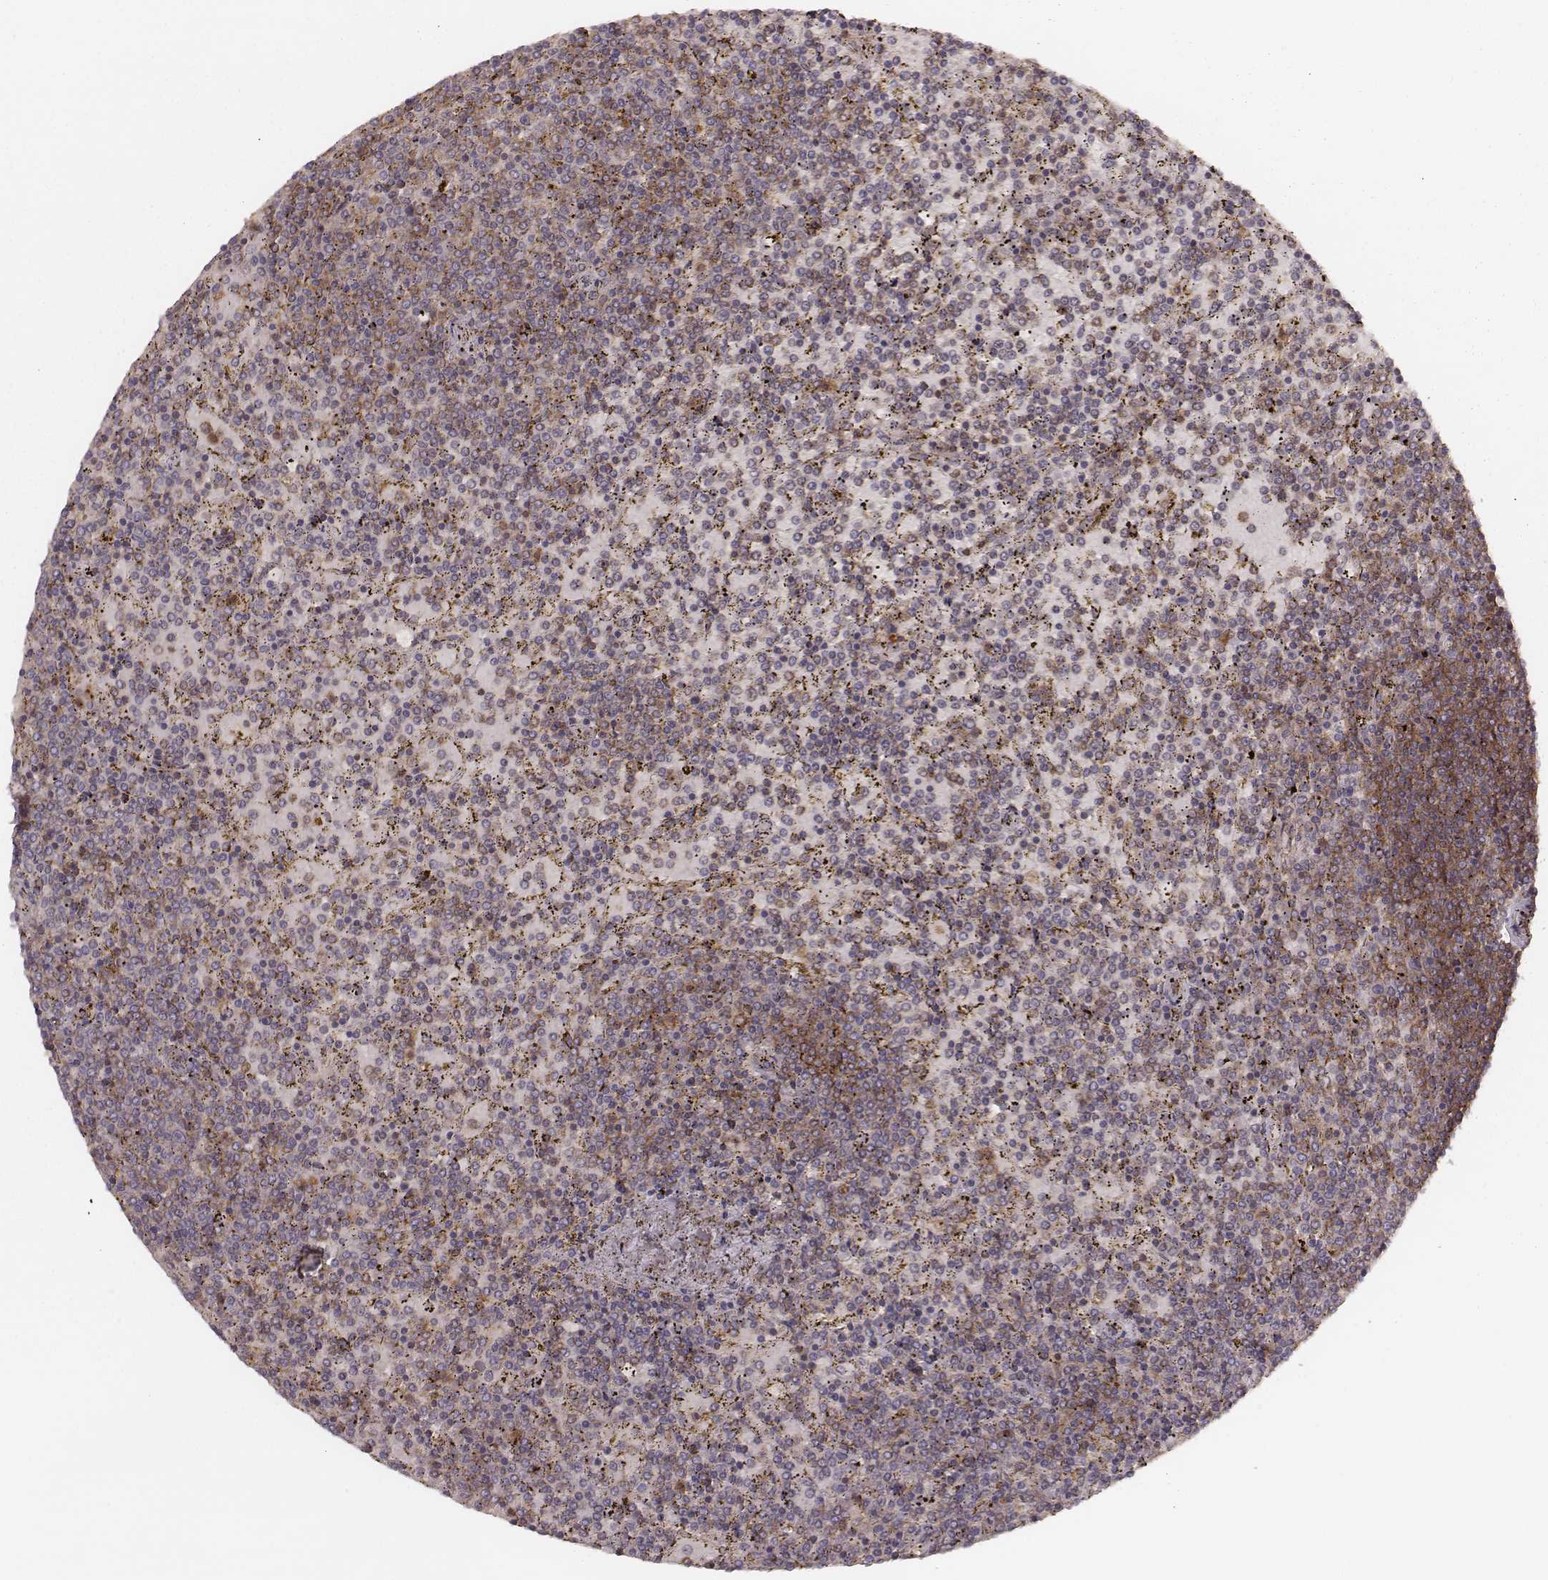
{"staining": {"intensity": "negative", "quantity": "none", "location": "none"}, "tissue": "lymphoma", "cell_type": "Tumor cells", "image_type": "cancer", "snomed": [{"axis": "morphology", "description": "Malignant lymphoma, non-Hodgkin's type, Low grade"}, {"axis": "topography", "description": "Spleen"}], "caption": "High power microscopy image of an immunohistochemistry photomicrograph of low-grade malignant lymphoma, non-Hodgkin's type, revealing no significant expression in tumor cells.", "gene": "CARS1", "patient": {"sex": "female", "age": 77}}